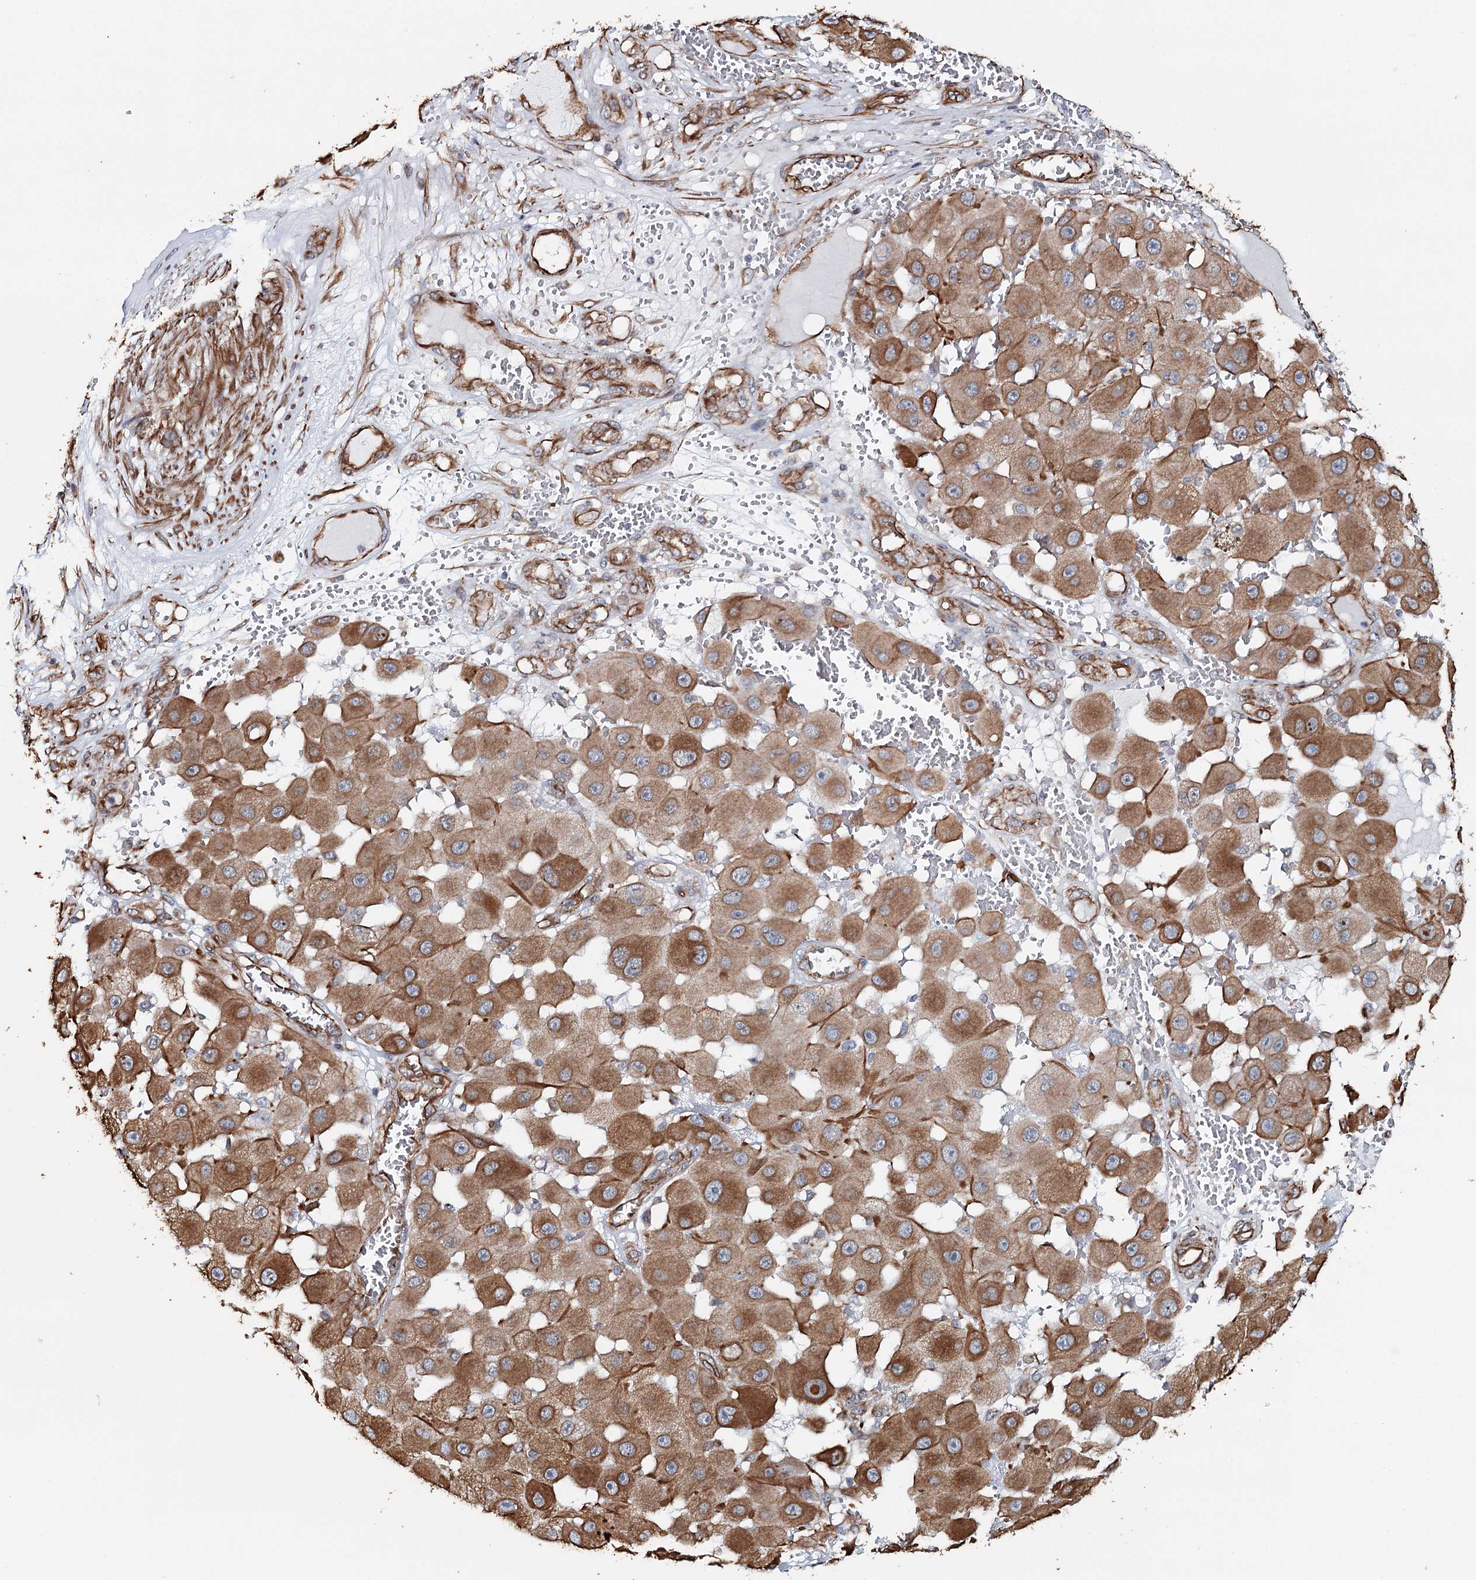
{"staining": {"intensity": "moderate", "quantity": ">75%", "location": "cytoplasmic/membranous"}, "tissue": "melanoma", "cell_type": "Tumor cells", "image_type": "cancer", "snomed": [{"axis": "morphology", "description": "Malignant melanoma, NOS"}, {"axis": "topography", "description": "Skin"}], "caption": "Moderate cytoplasmic/membranous positivity is present in approximately >75% of tumor cells in malignant melanoma. (IHC, brightfield microscopy, high magnification).", "gene": "SYNPO", "patient": {"sex": "female", "age": 81}}